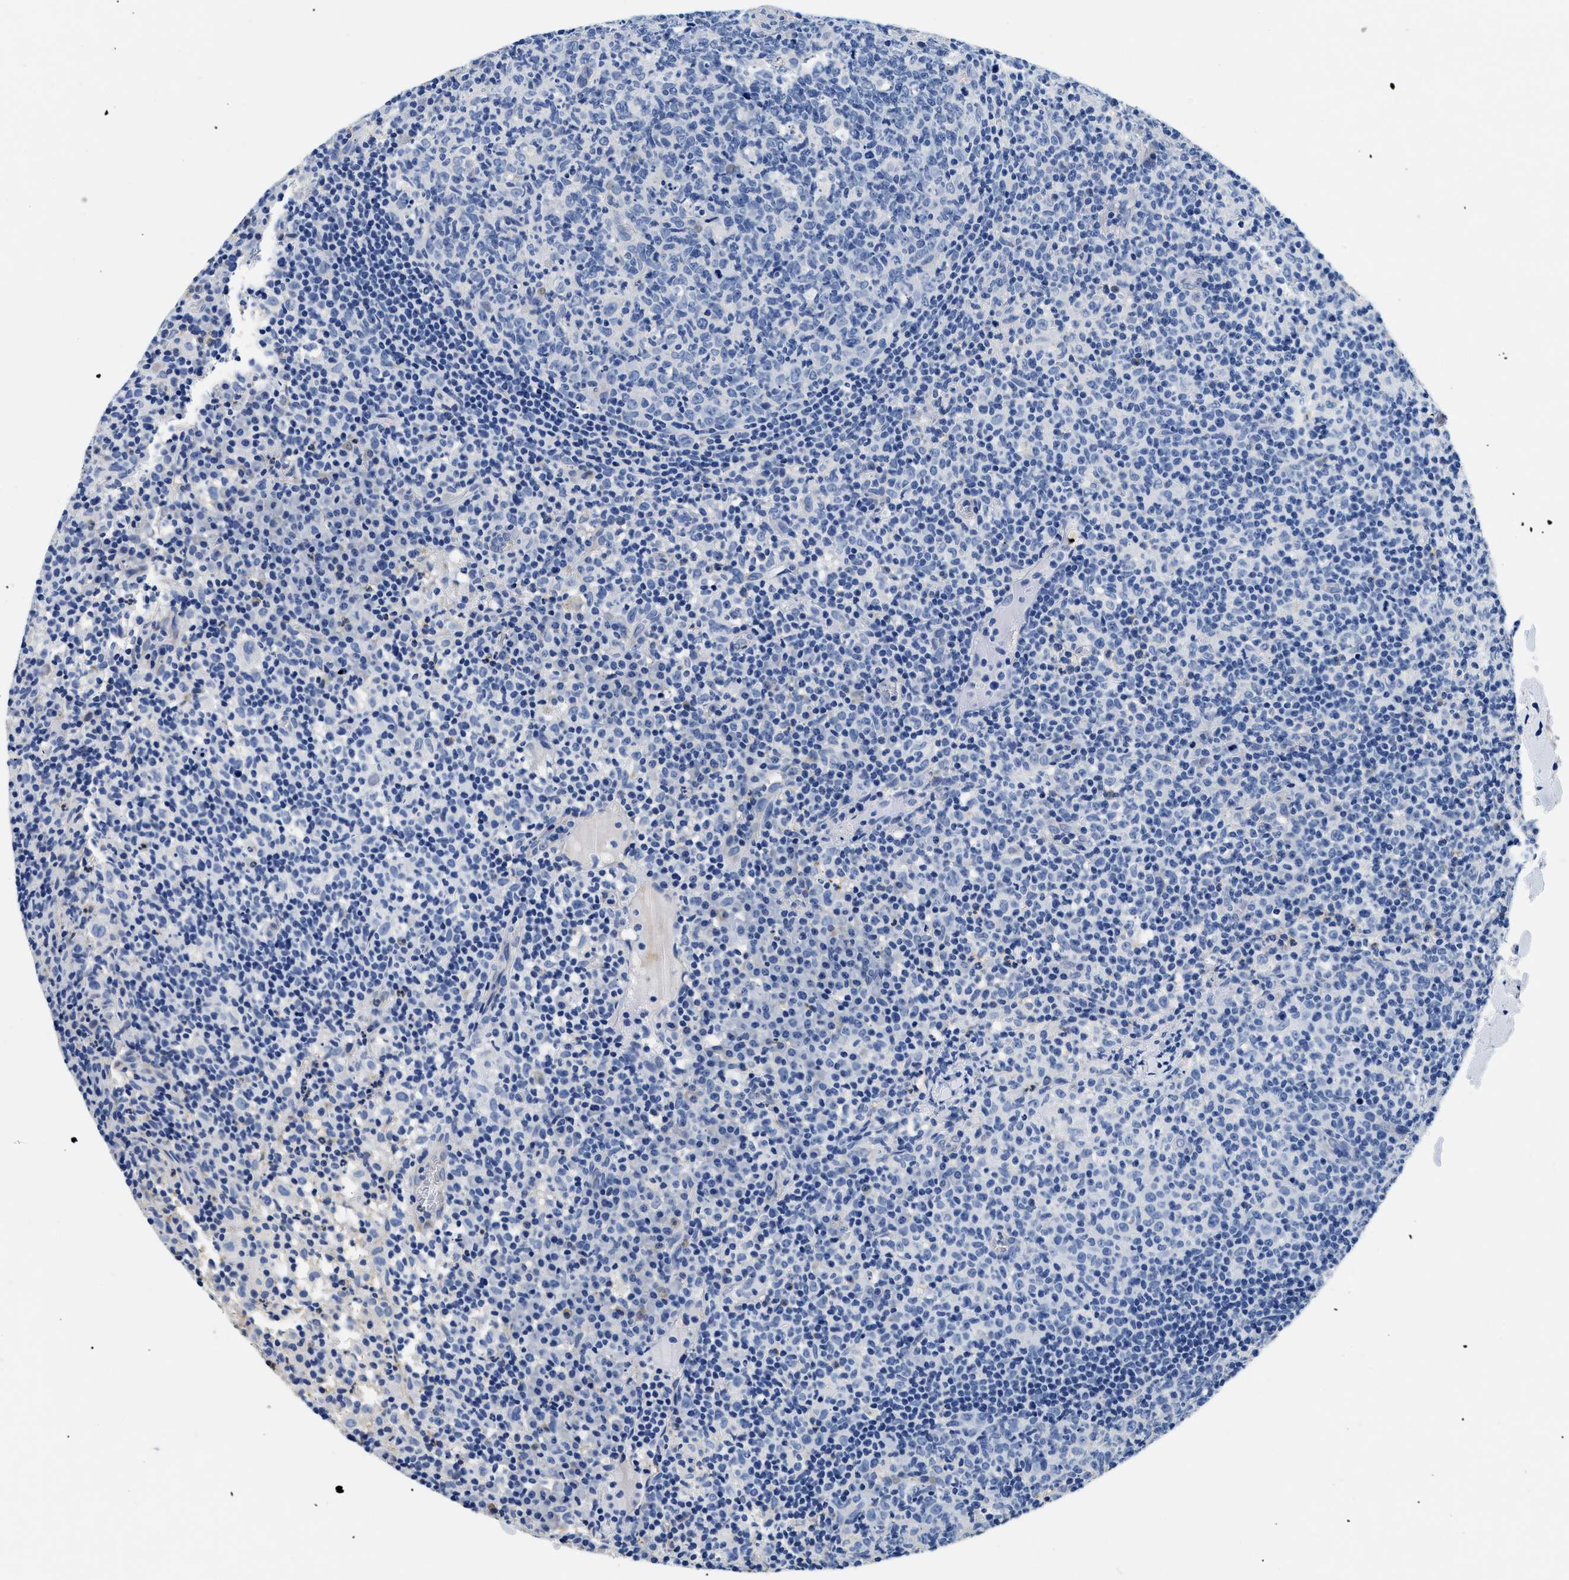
{"staining": {"intensity": "negative", "quantity": "none", "location": "none"}, "tissue": "lymph node", "cell_type": "Germinal center cells", "image_type": "normal", "snomed": [{"axis": "morphology", "description": "Normal tissue, NOS"}, {"axis": "morphology", "description": "Inflammation, NOS"}, {"axis": "topography", "description": "Lymph node"}], "caption": "IHC of benign human lymph node exhibits no staining in germinal center cells. (DAB IHC visualized using brightfield microscopy, high magnification).", "gene": "LAMA3", "patient": {"sex": "male", "age": 55}}